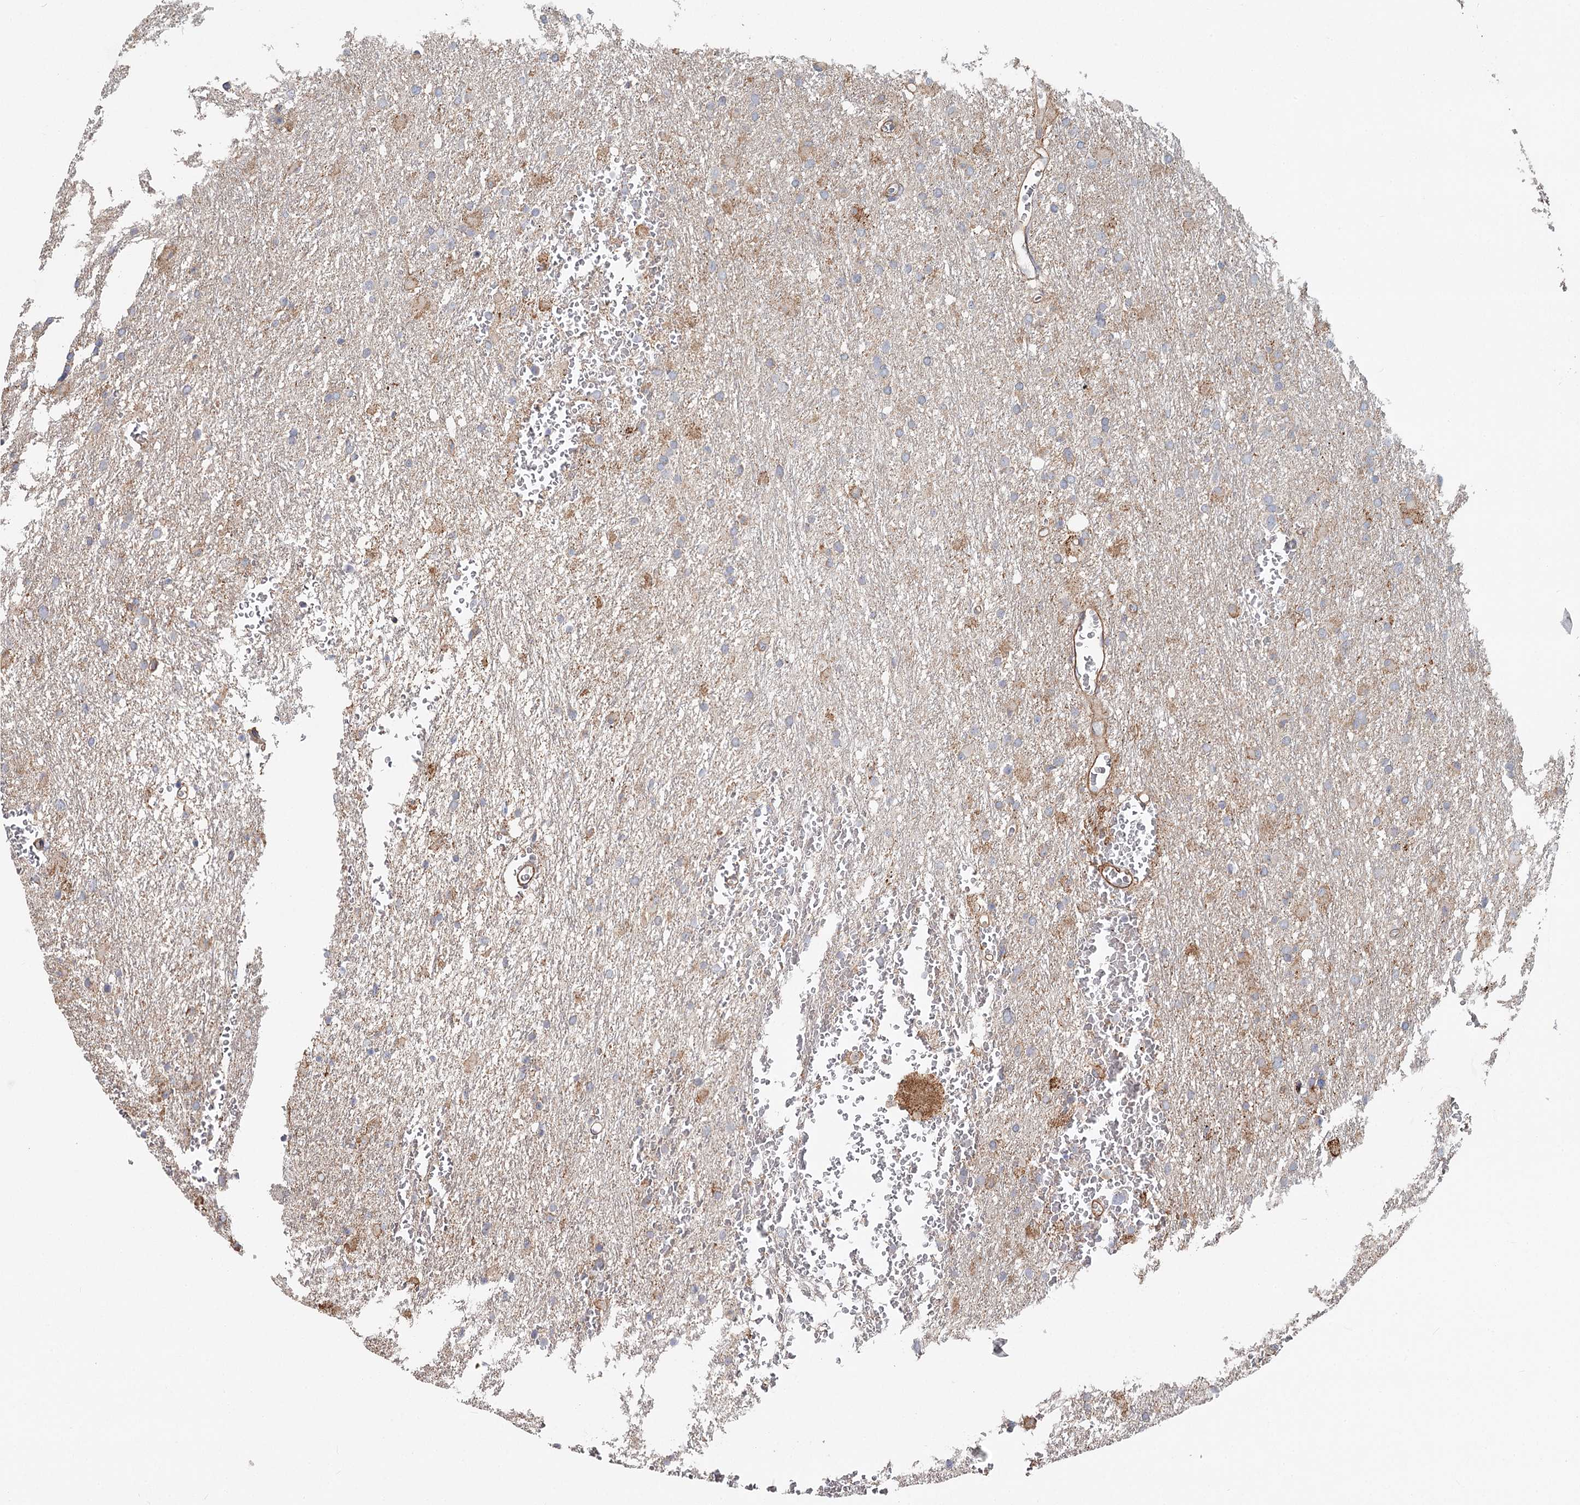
{"staining": {"intensity": "negative", "quantity": "none", "location": "none"}, "tissue": "glioma", "cell_type": "Tumor cells", "image_type": "cancer", "snomed": [{"axis": "morphology", "description": "Glioma, malignant, High grade"}, {"axis": "topography", "description": "Cerebral cortex"}], "caption": "Micrograph shows no protein staining in tumor cells of glioma tissue.", "gene": "DHRS9", "patient": {"sex": "female", "age": 36}}